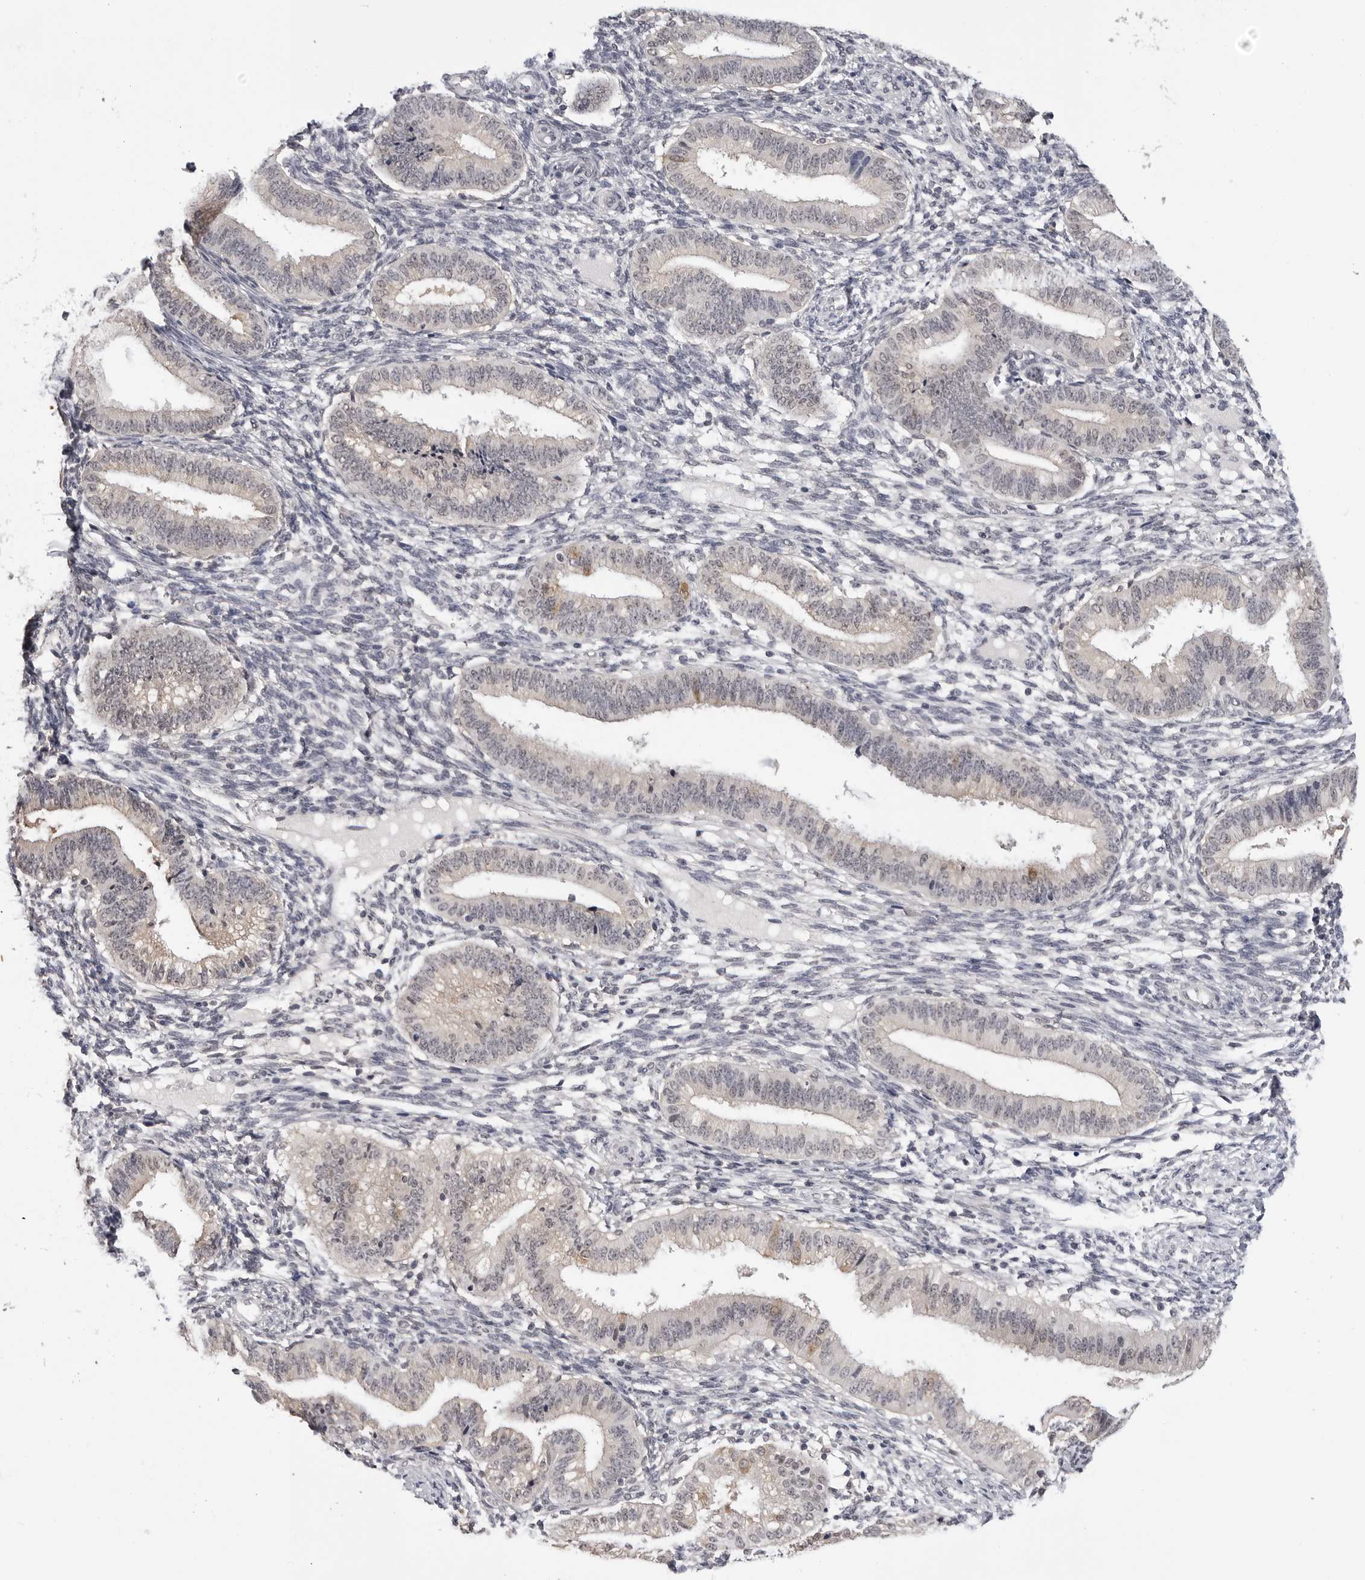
{"staining": {"intensity": "negative", "quantity": "none", "location": "none"}, "tissue": "endometrium", "cell_type": "Cells in endometrial stroma", "image_type": "normal", "snomed": [{"axis": "morphology", "description": "Normal tissue, NOS"}, {"axis": "topography", "description": "Endometrium"}], "caption": "The photomicrograph displays no staining of cells in endometrial stroma in benign endometrium.", "gene": "CDK20", "patient": {"sex": "female", "age": 39}}